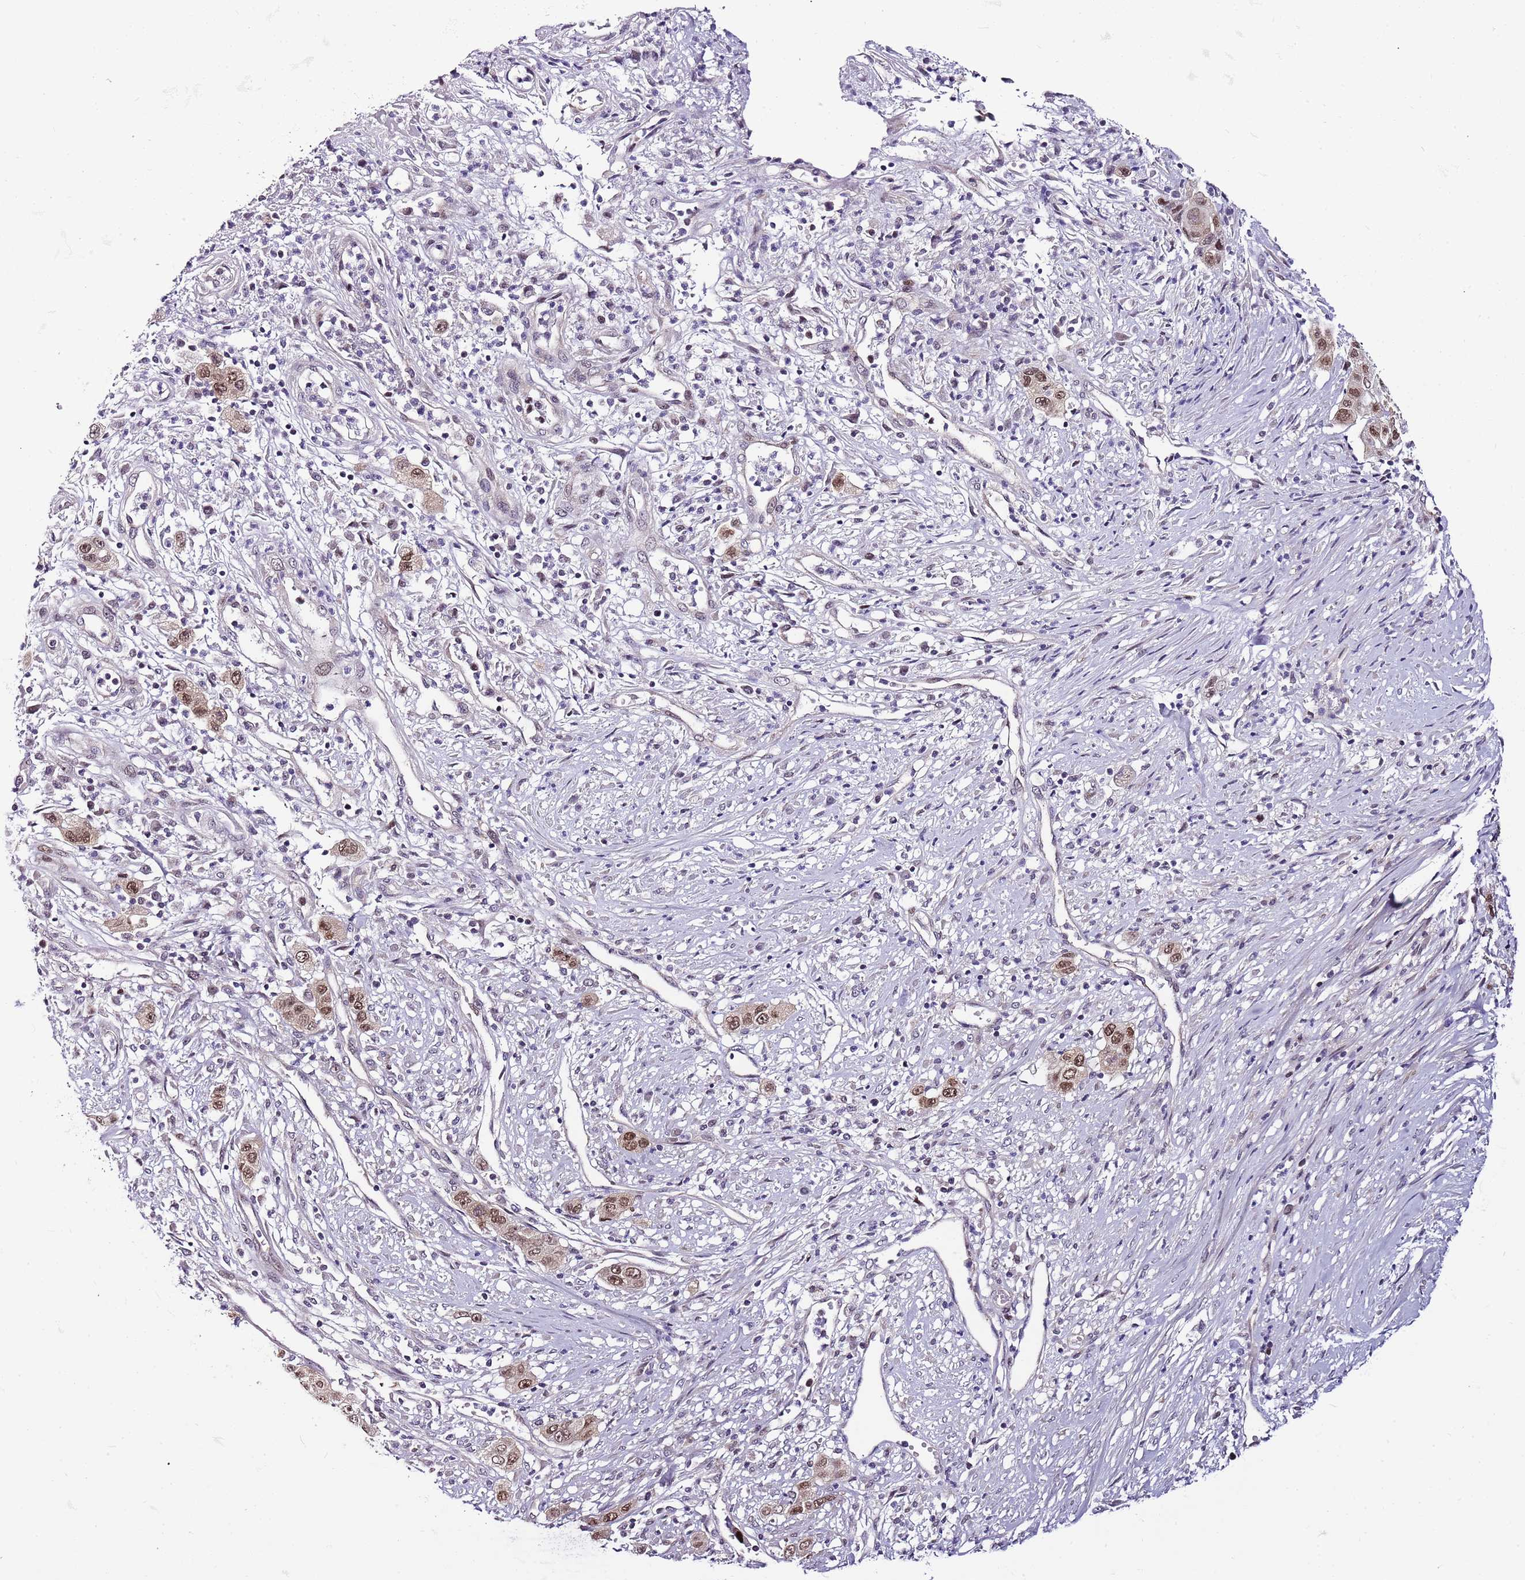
{"staining": {"intensity": "moderate", "quantity": ">75%", "location": "nuclear"}, "tissue": "stomach cancer", "cell_type": "Tumor cells", "image_type": "cancer", "snomed": [{"axis": "morphology", "description": "Adenocarcinoma, NOS"}, {"axis": "topography", "description": "Stomach, upper"}], "caption": "The micrograph exhibits a brown stain indicating the presence of a protein in the nuclear of tumor cells in stomach adenocarcinoma.", "gene": "POLE3", "patient": {"sex": "male", "age": 62}}